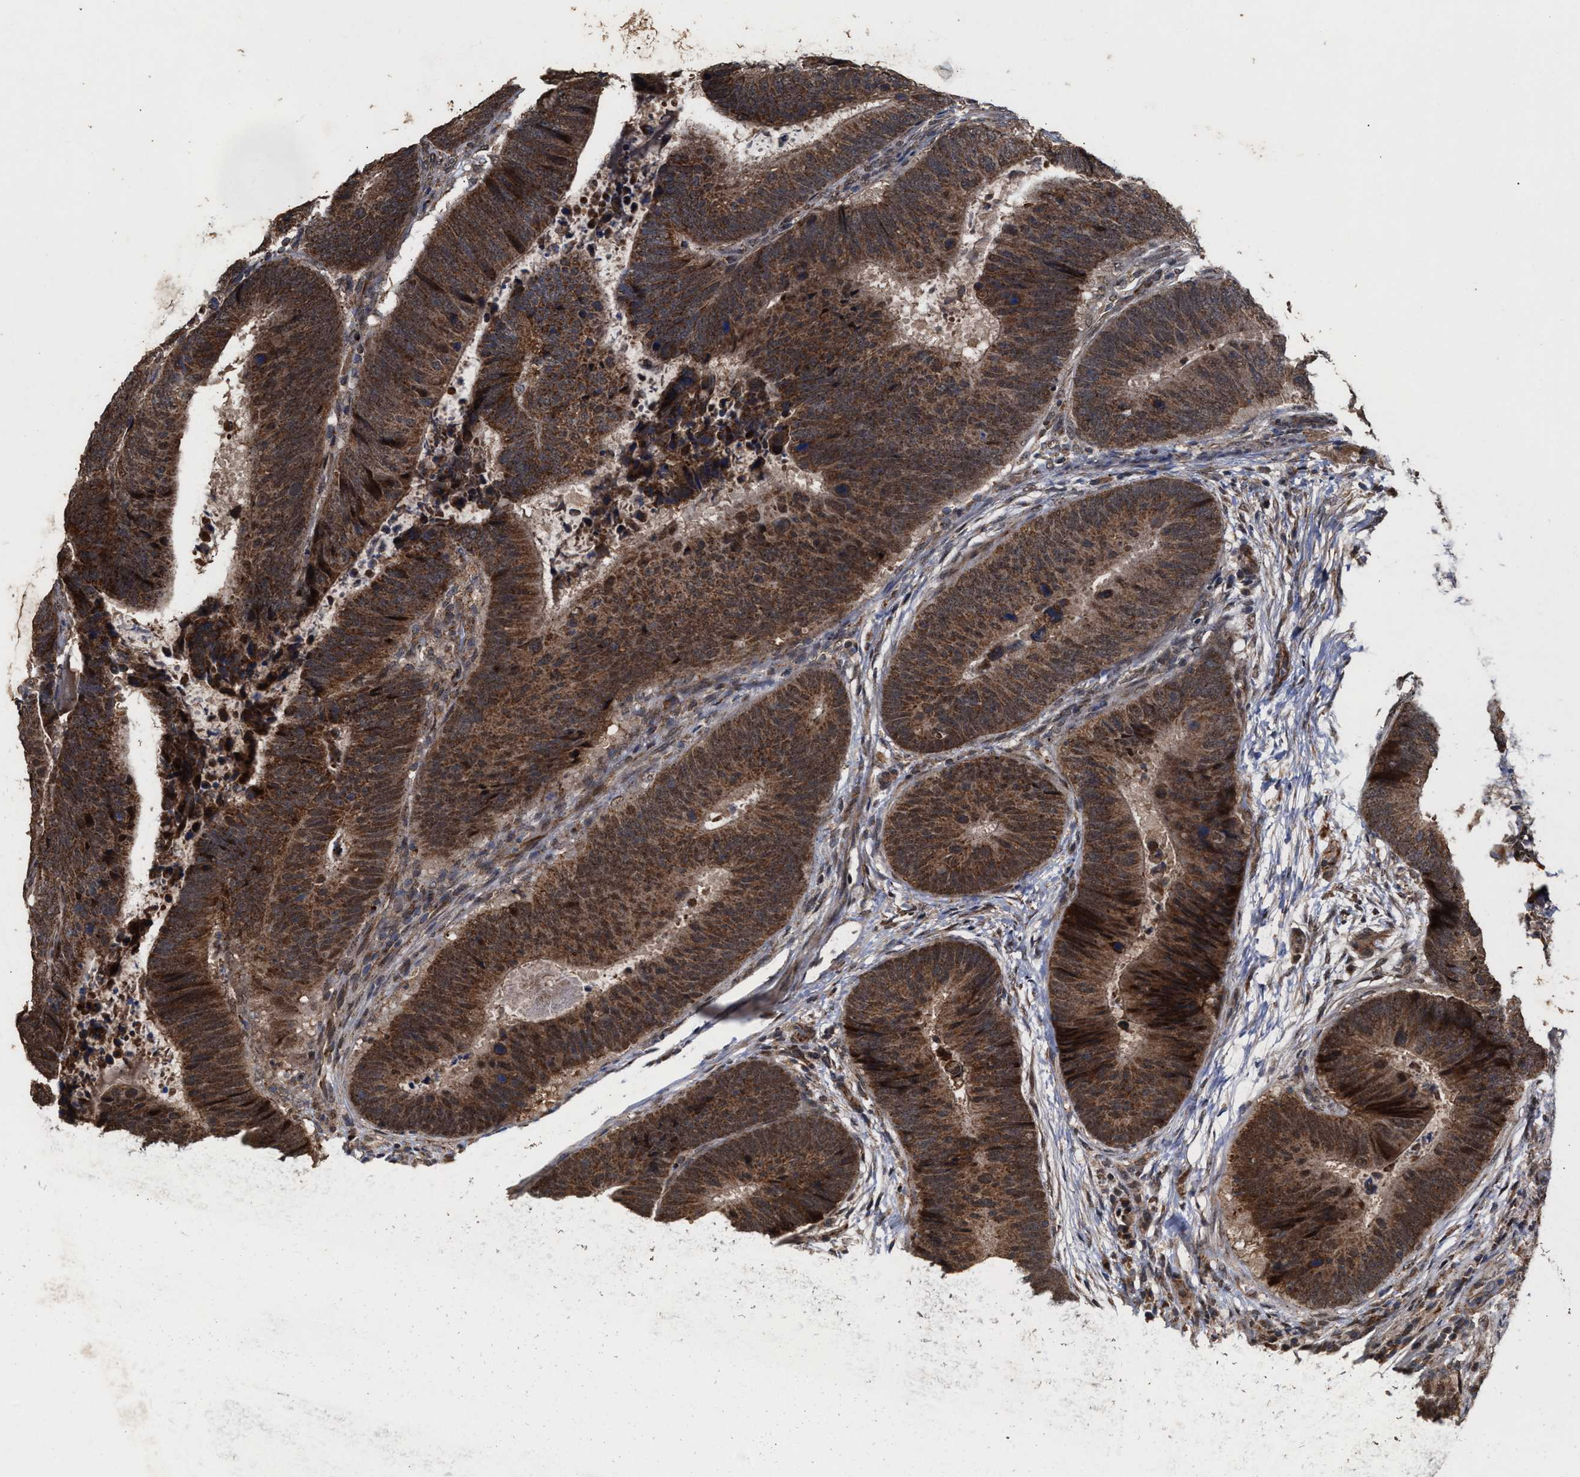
{"staining": {"intensity": "strong", "quantity": ">75%", "location": "cytoplasmic/membranous"}, "tissue": "colorectal cancer", "cell_type": "Tumor cells", "image_type": "cancer", "snomed": [{"axis": "morphology", "description": "Adenocarcinoma, NOS"}, {"axis": "topography", "description": "Colon"}], "caption": "Human colorectal cancer stained with a brown dye displays strong cytoplasmic/membranous positive staining in about >75% of tumor cells.", "gene": "ZNHIT6", "patient": {"sex": "male", "age": 56}}